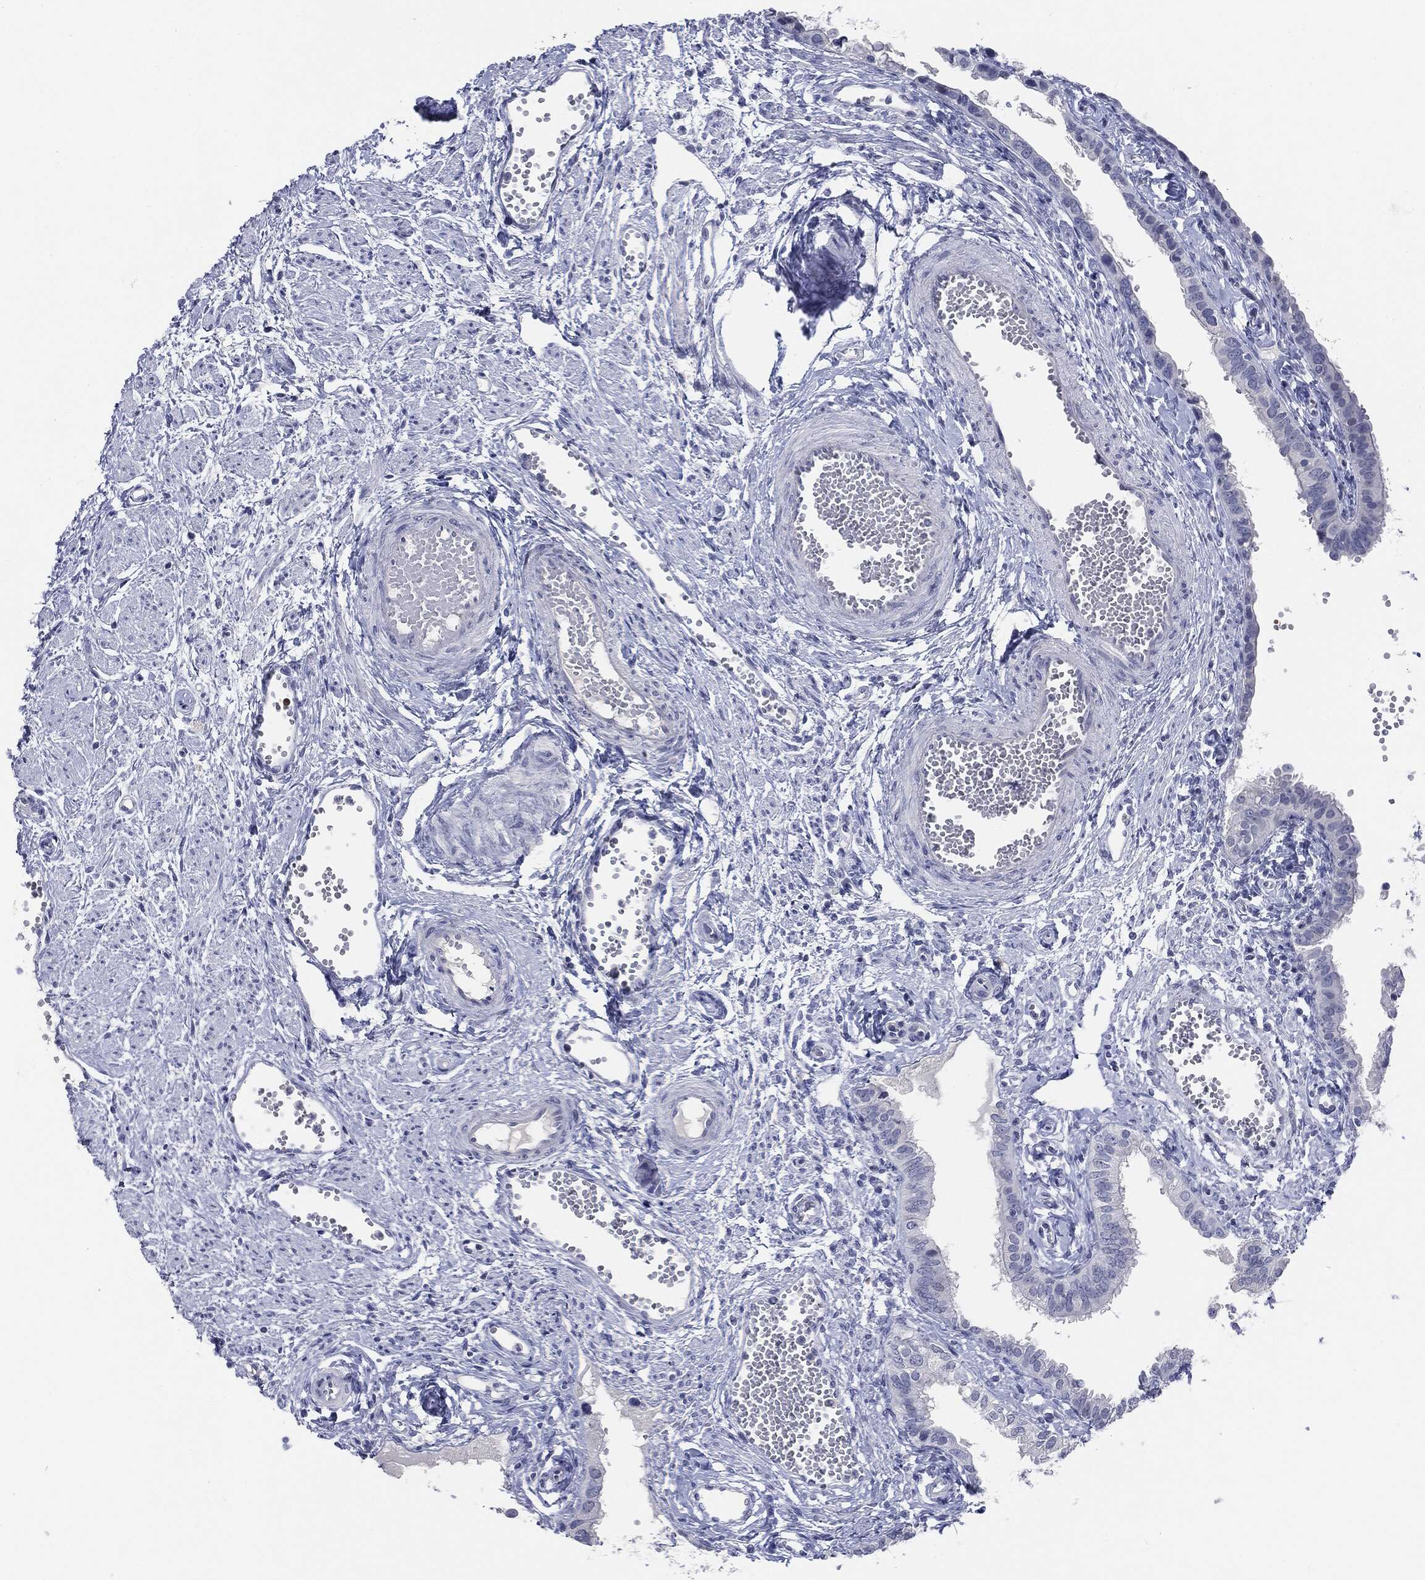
{"staining": {"intensity": "negative", "quantity": "none", "location": "none"}, "tissue": "fallopian tube", "cell_type": "Glandular cells", "image_type": "normal", "snomed": [{"axis": "morphology", "description": "Normal tissue, NOS"}, {"axis": "topography", "description": "Fallopian tube"}, {"axis": "topography", "description": "Ovary"}], "caption": "Protein analysis of benign fallopian tube exhibits no significant positivity in glandular cells. (Brightfield microscopy of DAB immunohistochemistry at high magnification).", "gene": "CGB1", "patient": {"sex": "female", "age": 49}}